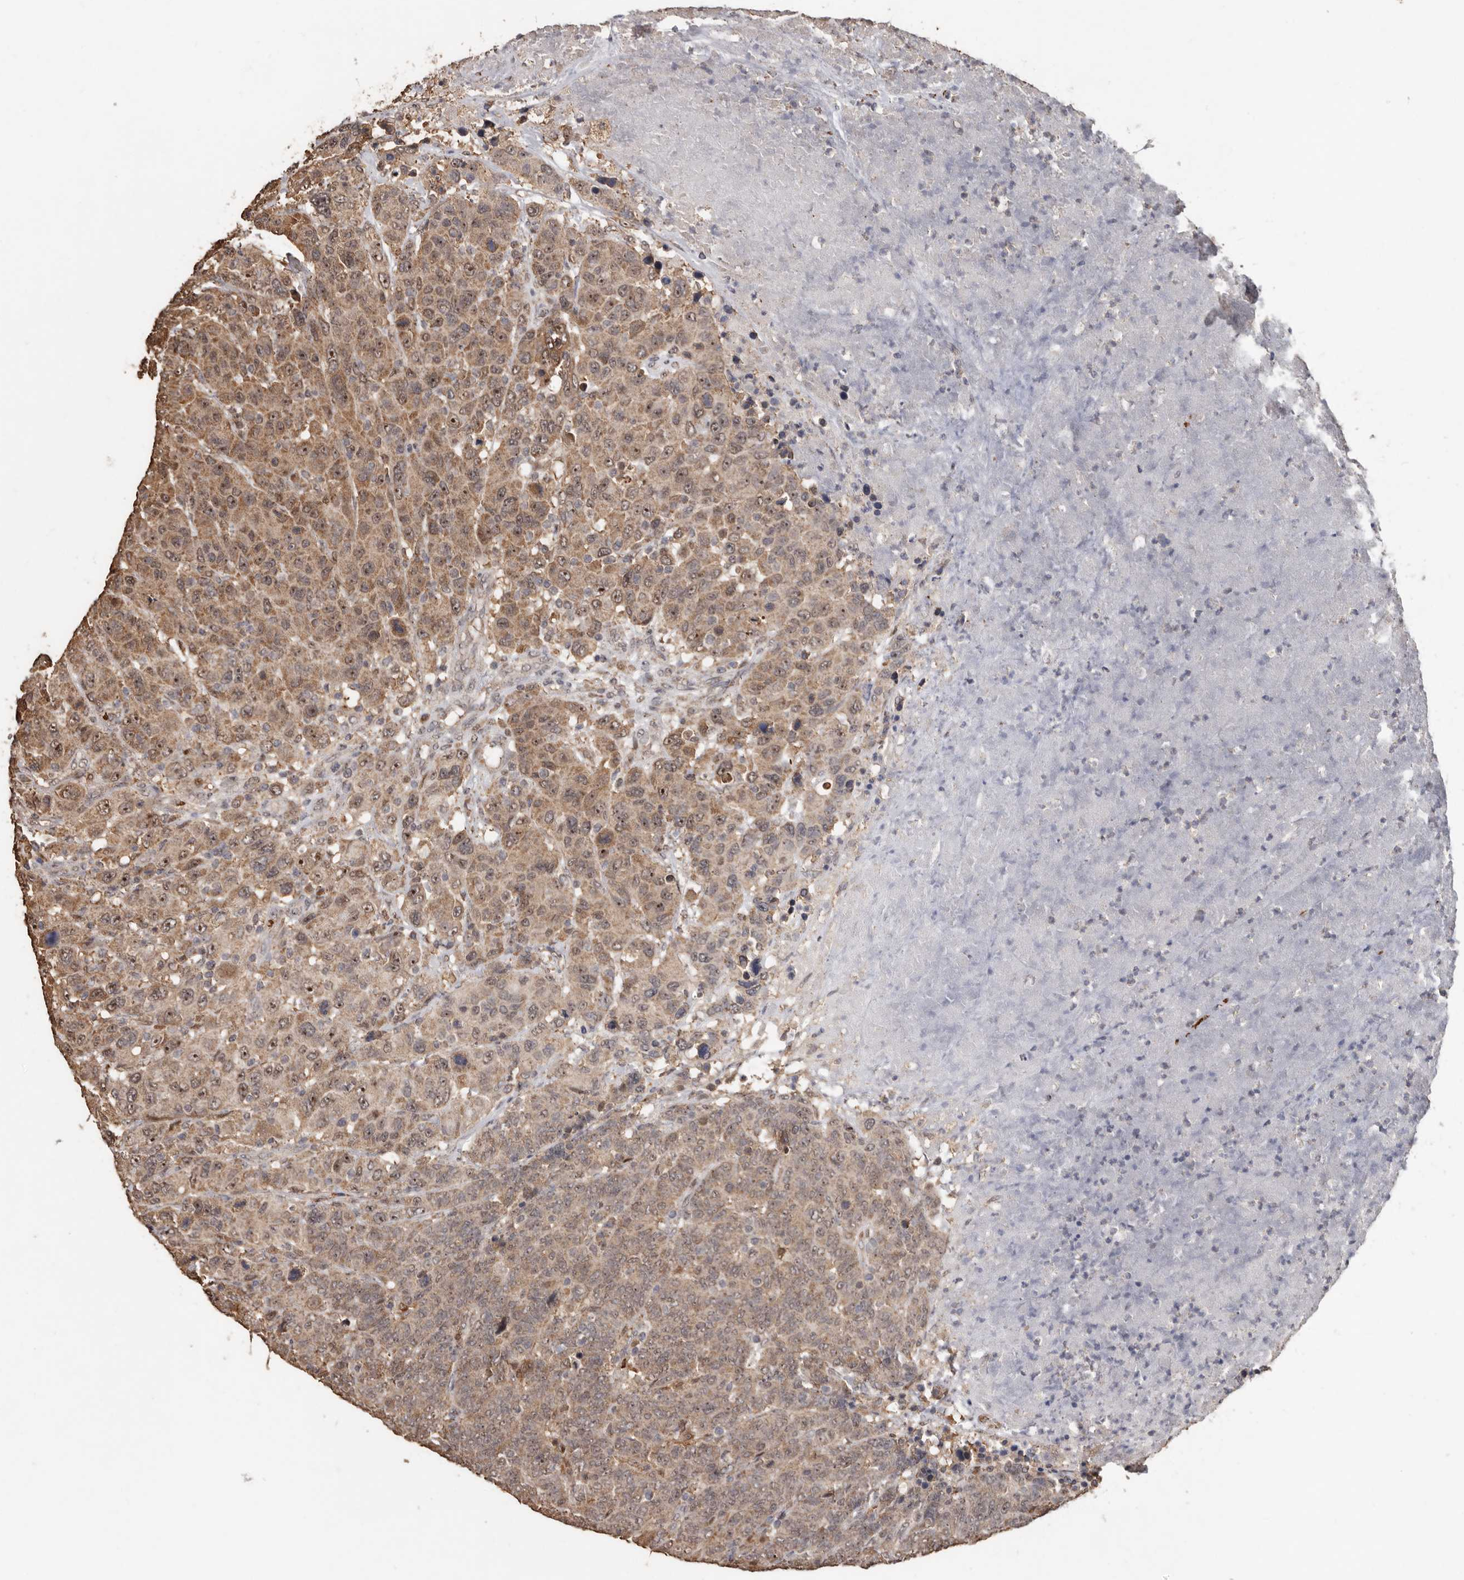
{"staining": {"intensity": "moderate", "quantity": ">75%", "location": "cytoplasmic/membranous,nuclear"}, "tissue": "breast cancer", "cell_type": "Tumor cells", "image_type": "cancer", "snomed": [{"axis": "morphology", "description": "Duct carcinoma"}, {"axis": "topography", "description": "Breast"}], "caption": "Protein staining of invasive ductal carcinoma (breast) tissue displays moderate cytoplasmic/membranous and nuclear staining in approximately >75% of tumor cells. The staining was performed using DAB, with brown indicating positive protein expression. Nuclei are stained blue with hematoxylin.", "gene": "GRAMD2A", "patient": {"sex": "female", "age": 37}}